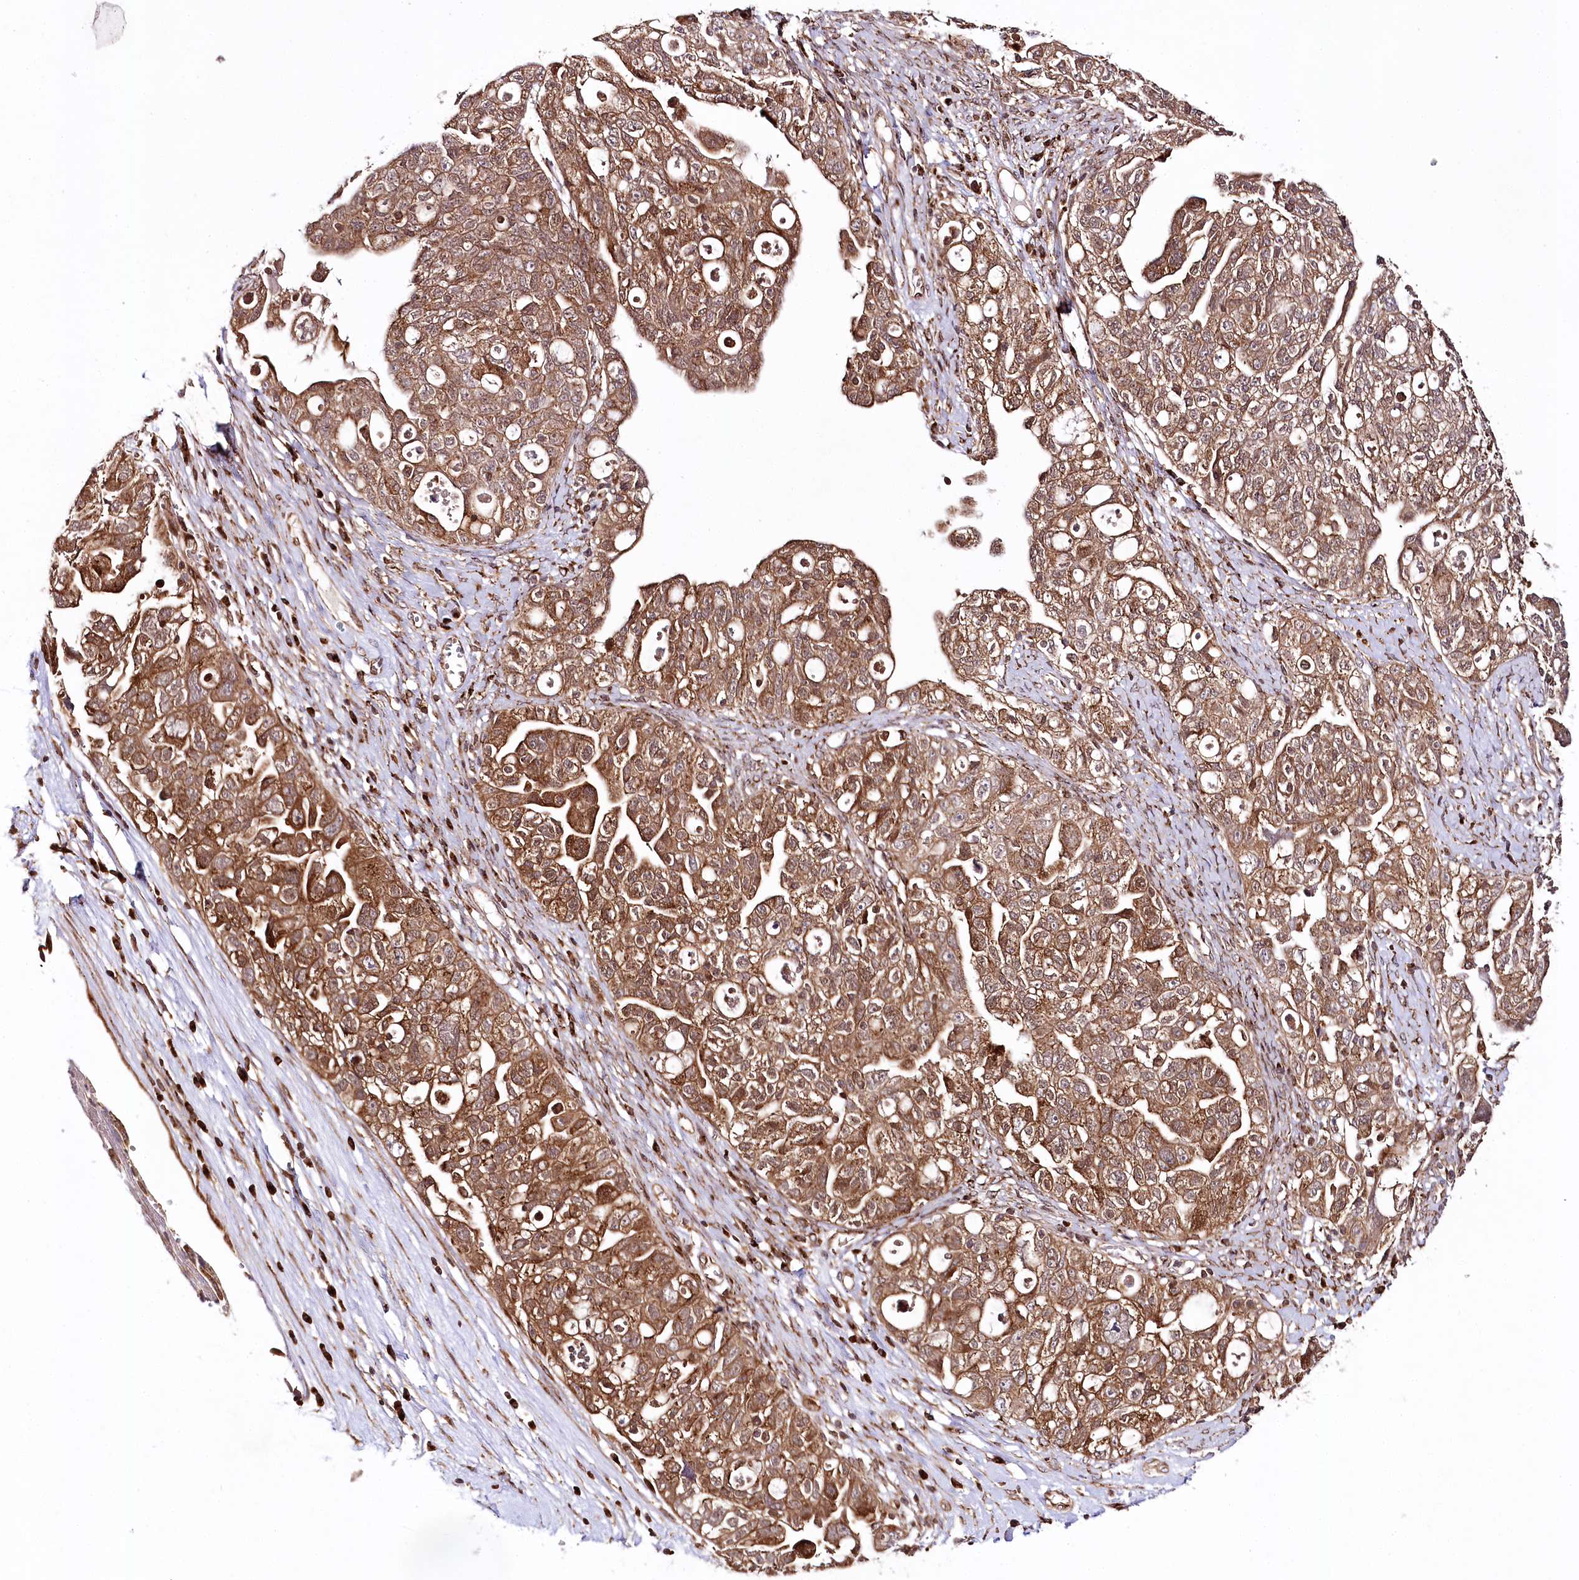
{"staining": {"intensity": "moderate", "quantity": ">75%", "location": "cytoplasmic/membranous,nuclear"}, "tissue": "ovarian cancer", "cell_type": "Tumor cells", "image_type": "cancer", "snomed": [{"axis": "morphology", "description": "Carcinoma, NOS"}, {"axis": "morphology", "description": "Cystadenocarcinoma, serous, NOS"}, {"axis": "topography", "description": "Ovary"}], "caption": "The immunohistochemical stain highlights moderate cytoplasmic/membranous and nuclear staining in tumor cells of ovarian cancer (serous cystadenocarcinoma) tissue.", "gene": "COPG1", "patient": {"sex": "female", "age": 69}}